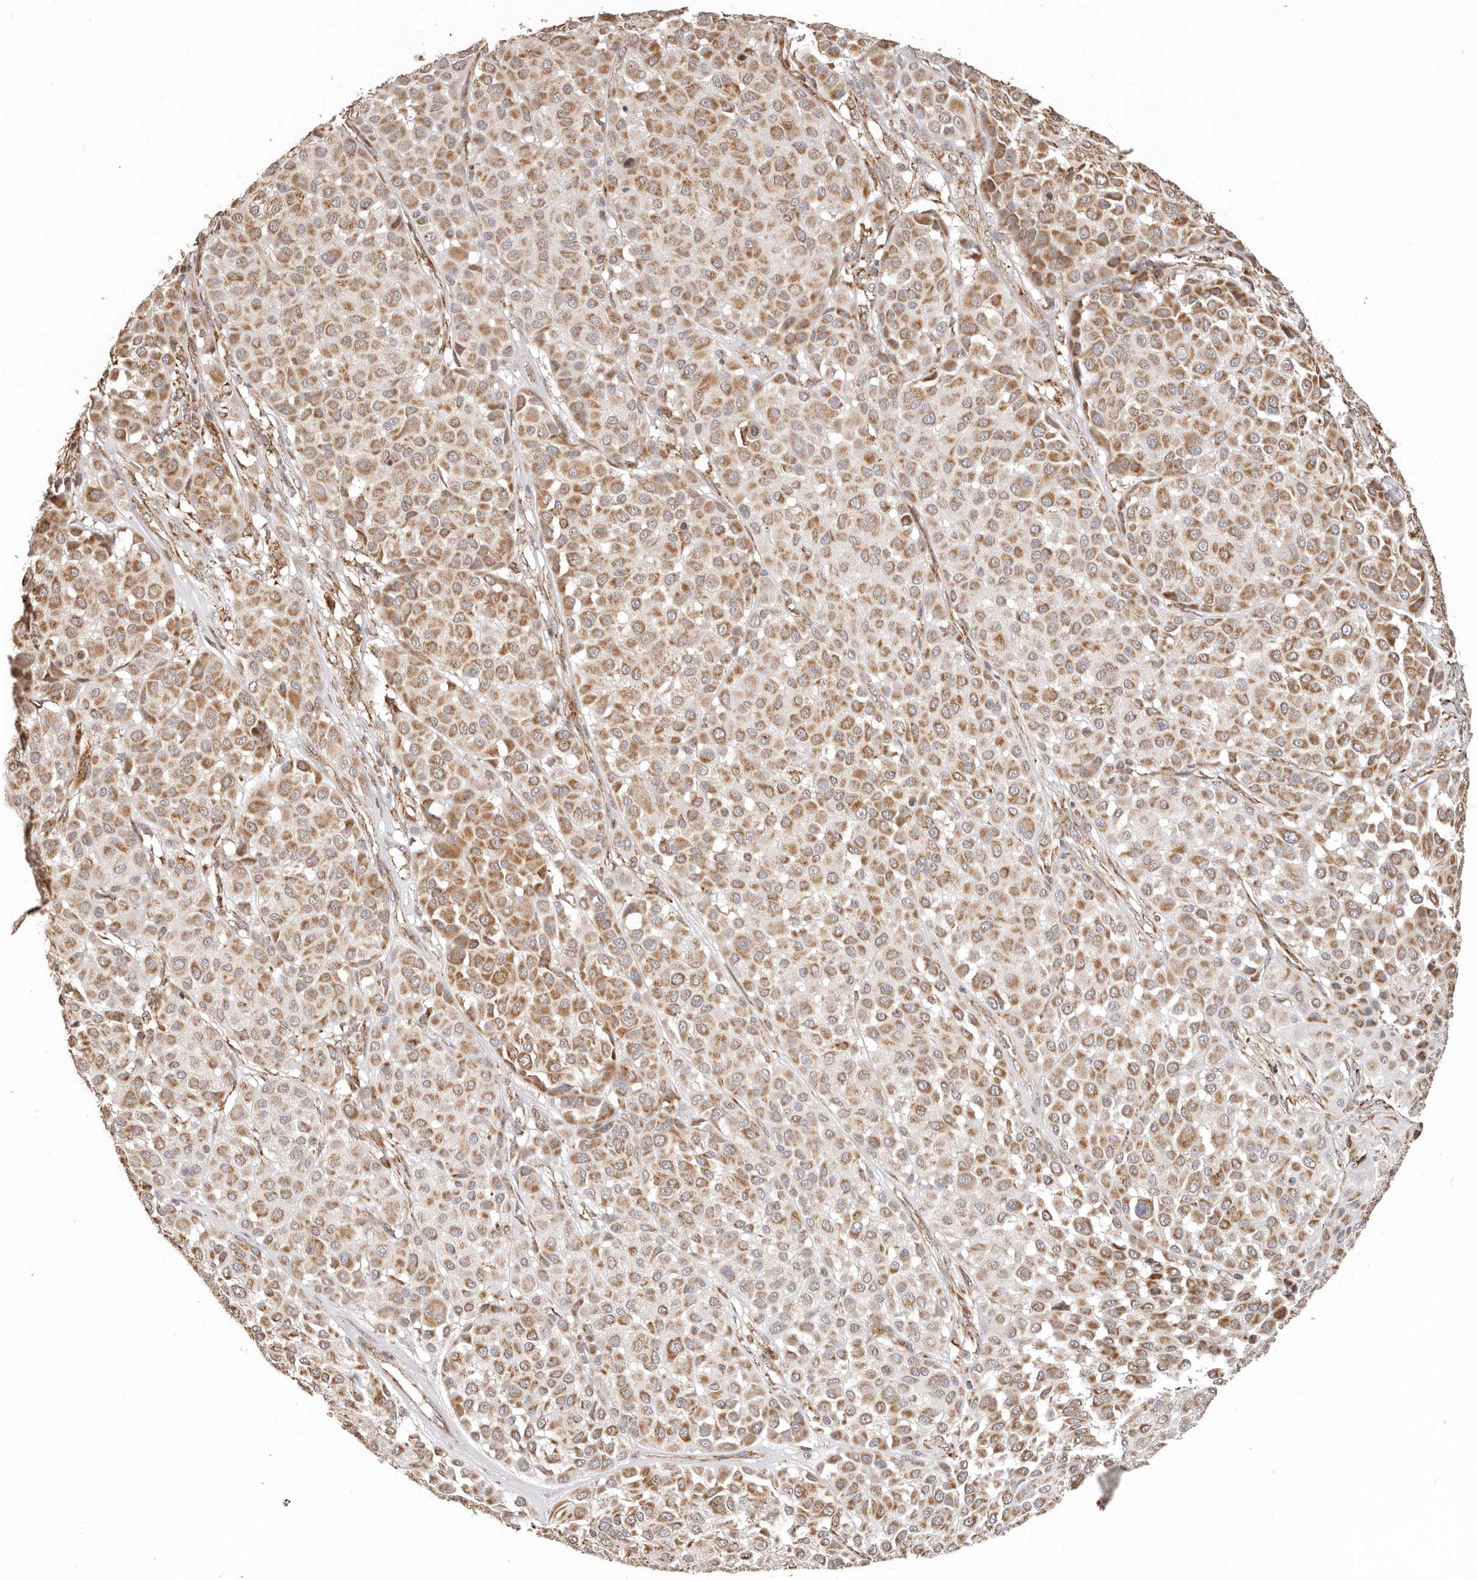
{"staining": {"intensity": "moderate", "quantity": ">75%", "location": "cytoplasmic/membranous"}, "tissue": "melanoma", "cell_type": "Tumor cells", "image_type": "cancer", "snomed": [{"axis": "morphology", "description": "Malignant melanoma, Metastatic site"}, {"axis": "topography", "description": "Soft tissue"}], "caption": "Immunohistochemistry (IHC) photomicrograph of human melanoma stained for a protein (brown), which demonstrates medium levels of moderate cytoplasmic/membranous staining in approximately >75% of tumor cells.", "gene": "NDUFB11", "patient": {"sex": "male", "age": 41}}